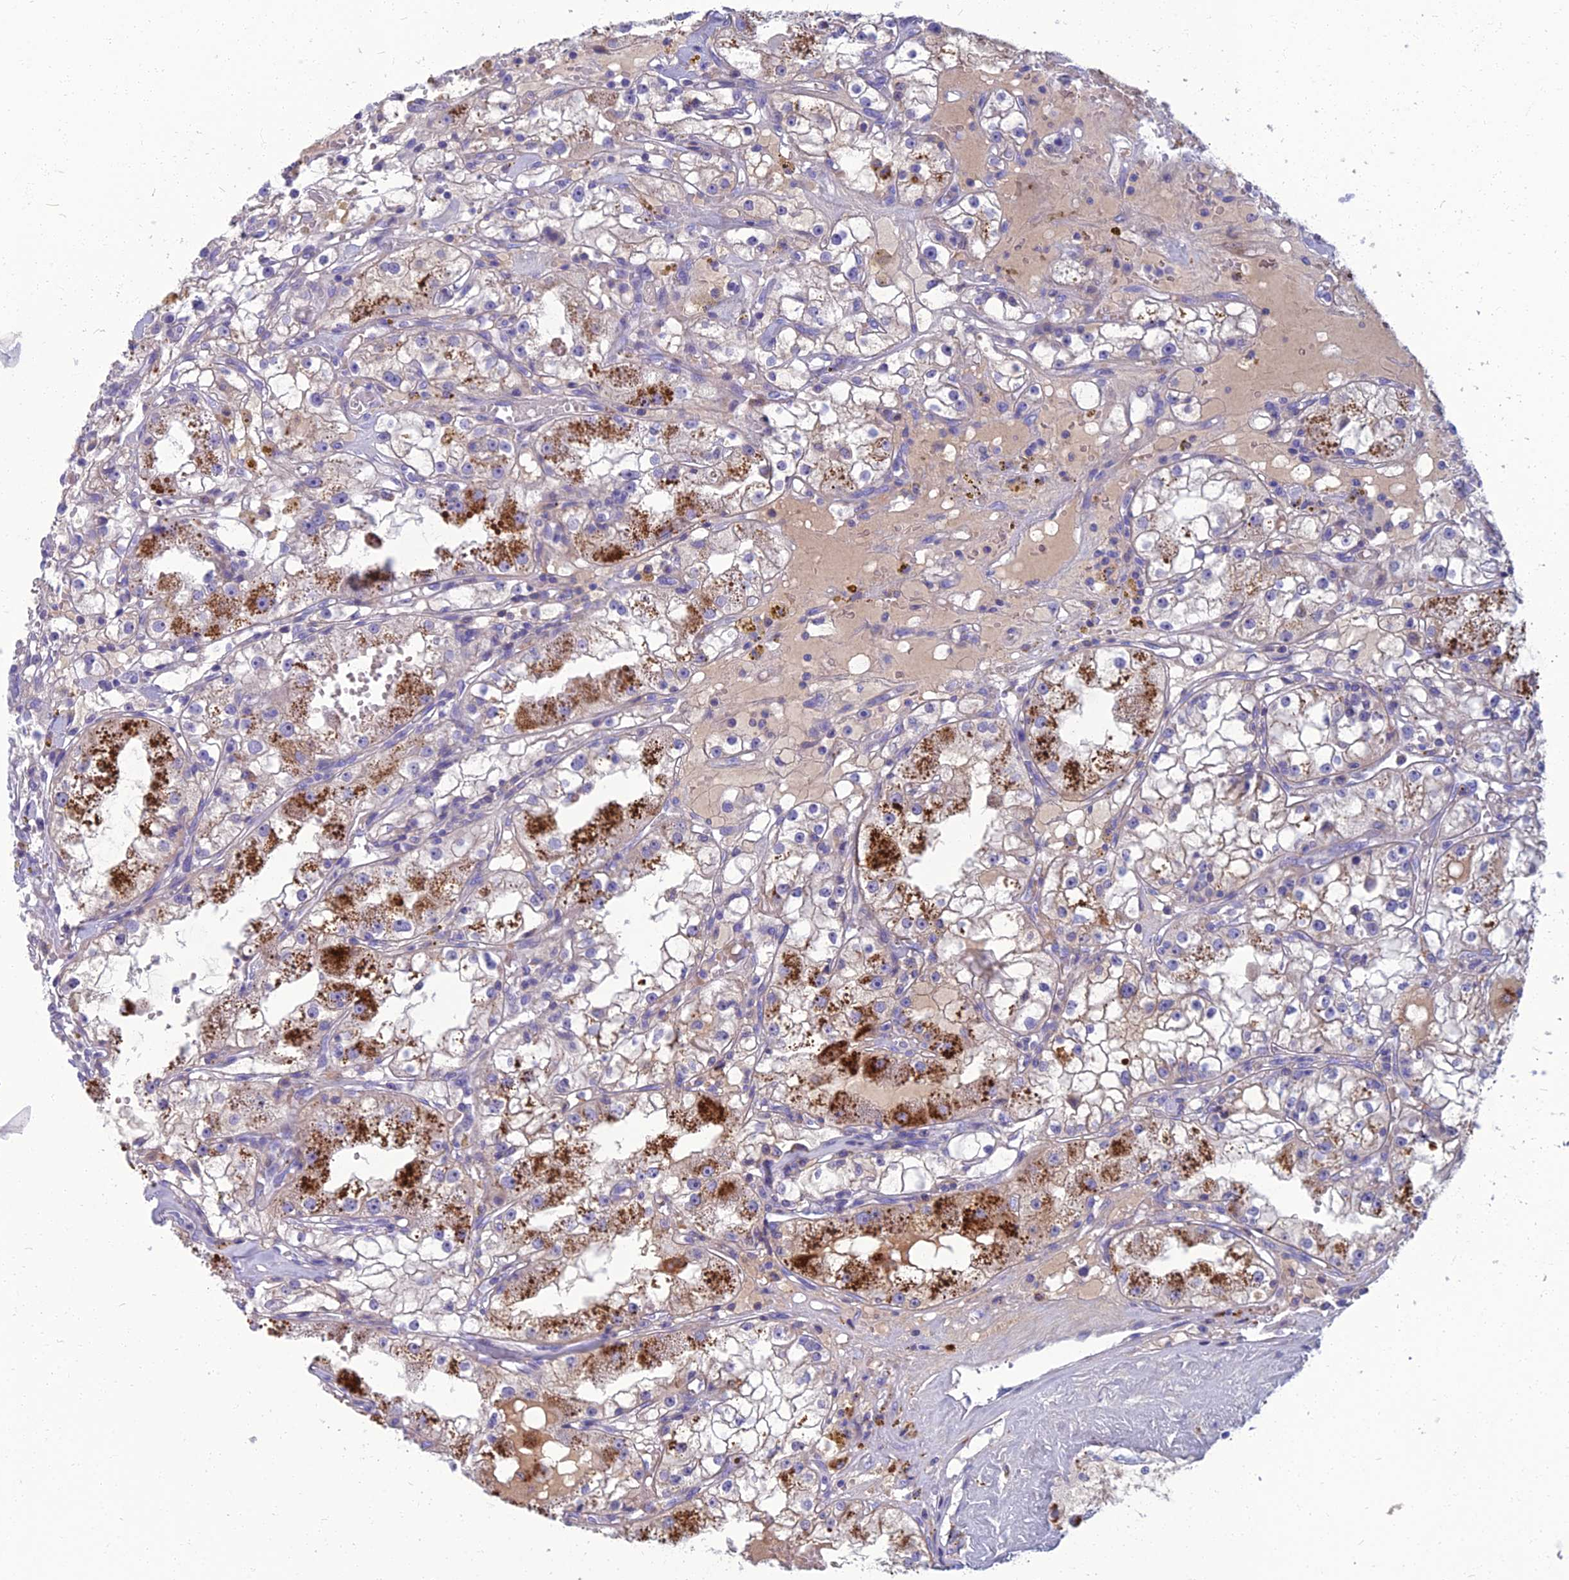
{"staining": {"intensity": "strong", "quantity": "25%-75%", "location": "cytoplasmic/membranous"}, "tissue": "renal cancer", "cell_type": "Tumor cells", "image_type": "cancer", "snomed": [{"axis": "morphology", "description": "Adenocarcinoma, NOS"}, {"axis": "topography", "description": "Kidney"}], "caption": "There is high levels of strong cytoplasmic/membranous positivity in tumor cells of renal cancer, as demonstrated by immunohistochemical staining (brown color).", "gene": "SPTLC3", "patient": {"sex": "male", "age": 56}}